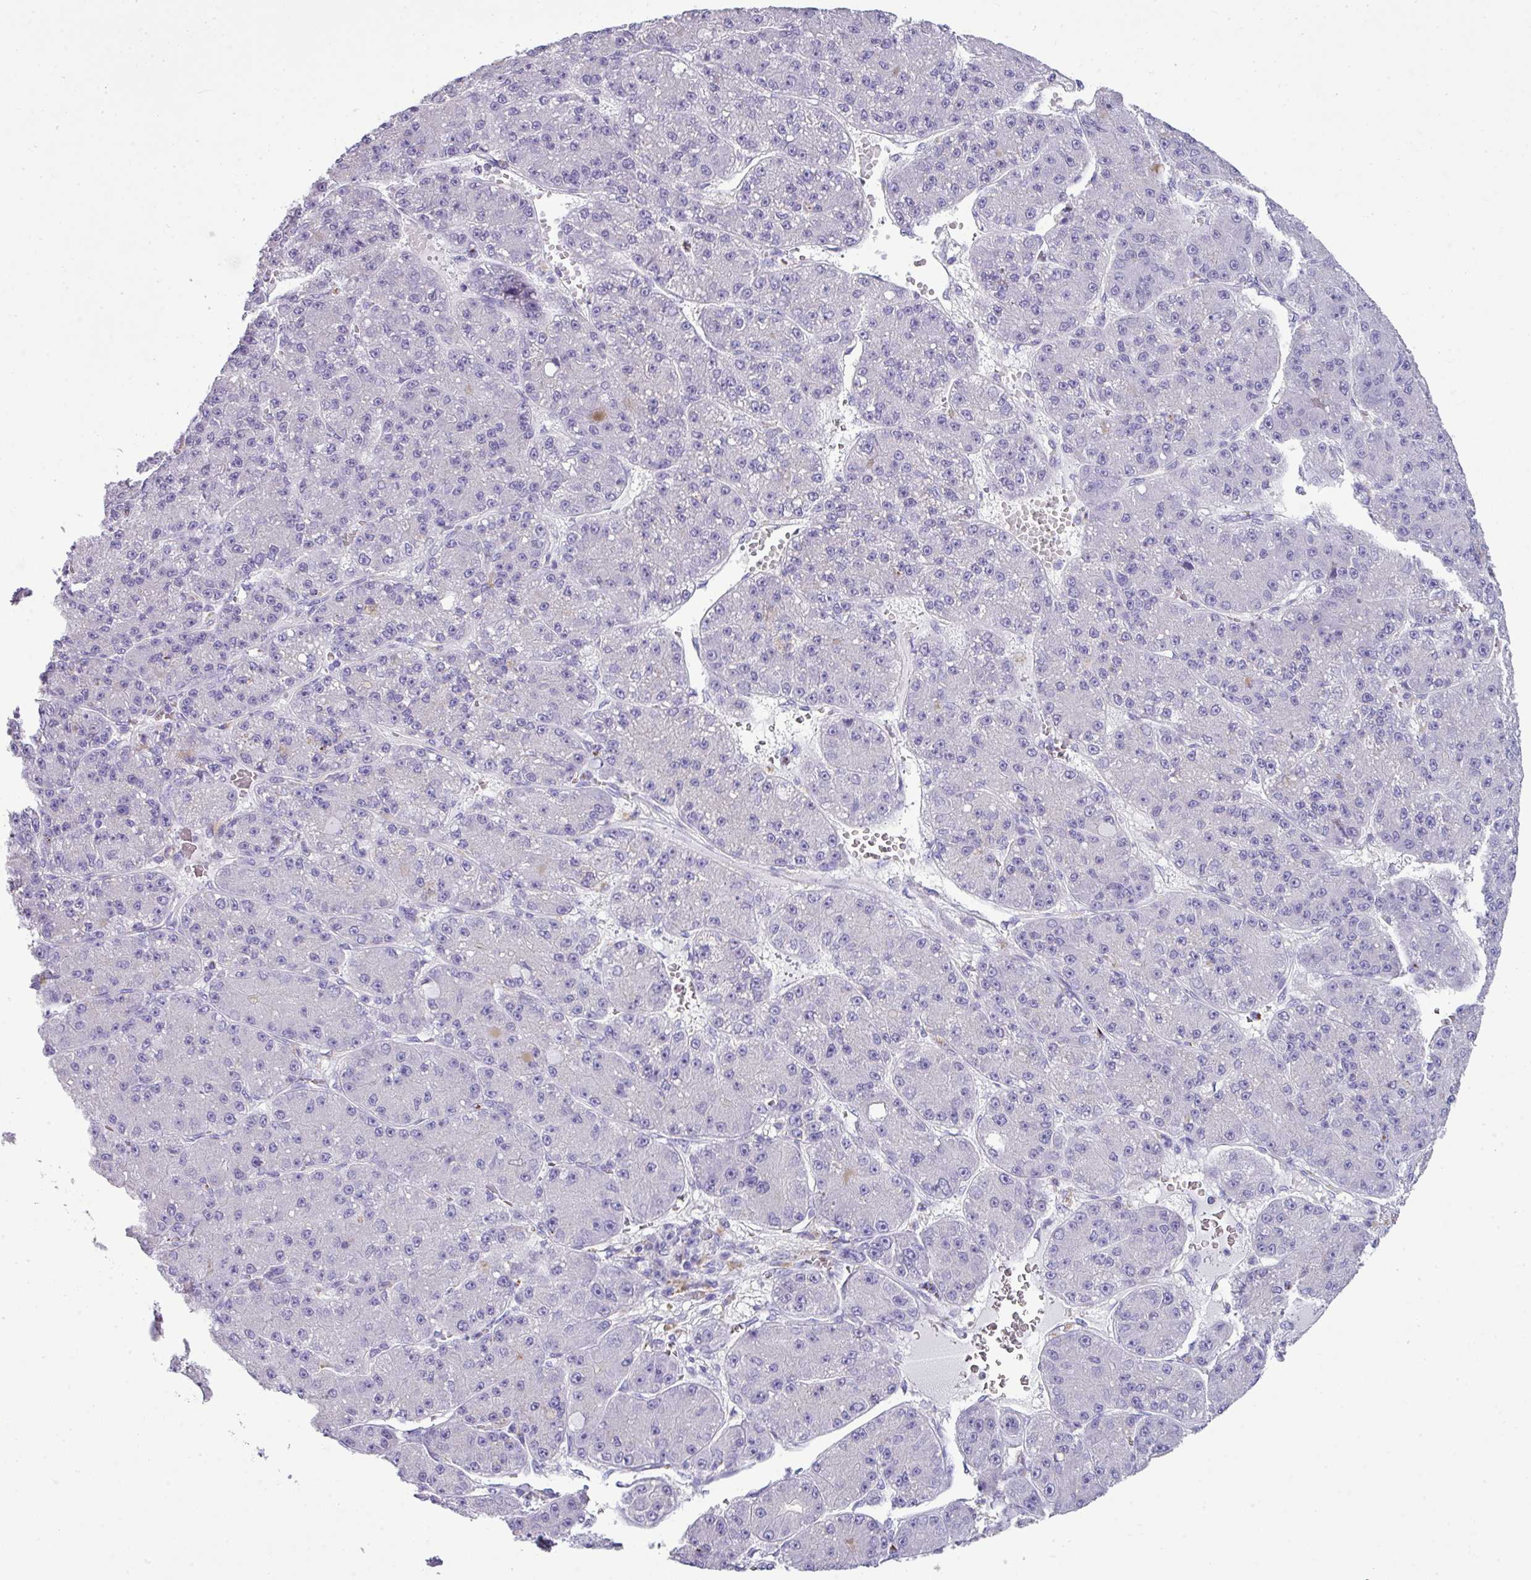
{"staining": {"intensity": "negative", "quantity": "none", "location": "none"}, "tissue": "liver cancer", "cell_type": "Tumor cells", "image_type": "cancer", "snomed": [{"axis": "morphology", "description": "Carcinoma, Hepatocellular, NOS"}, {"axis": "topography", "description": "Liver"}], "caption": "Tumor cells are negative for protein expression in human liver cancer (hepatocellular carcinoma). (DAB (3,3'-diaminobenzidine) IHC with hematoxylin counter stain).", "gene": "ZNF568", "patient": {"sex": "male", "age": 67}}